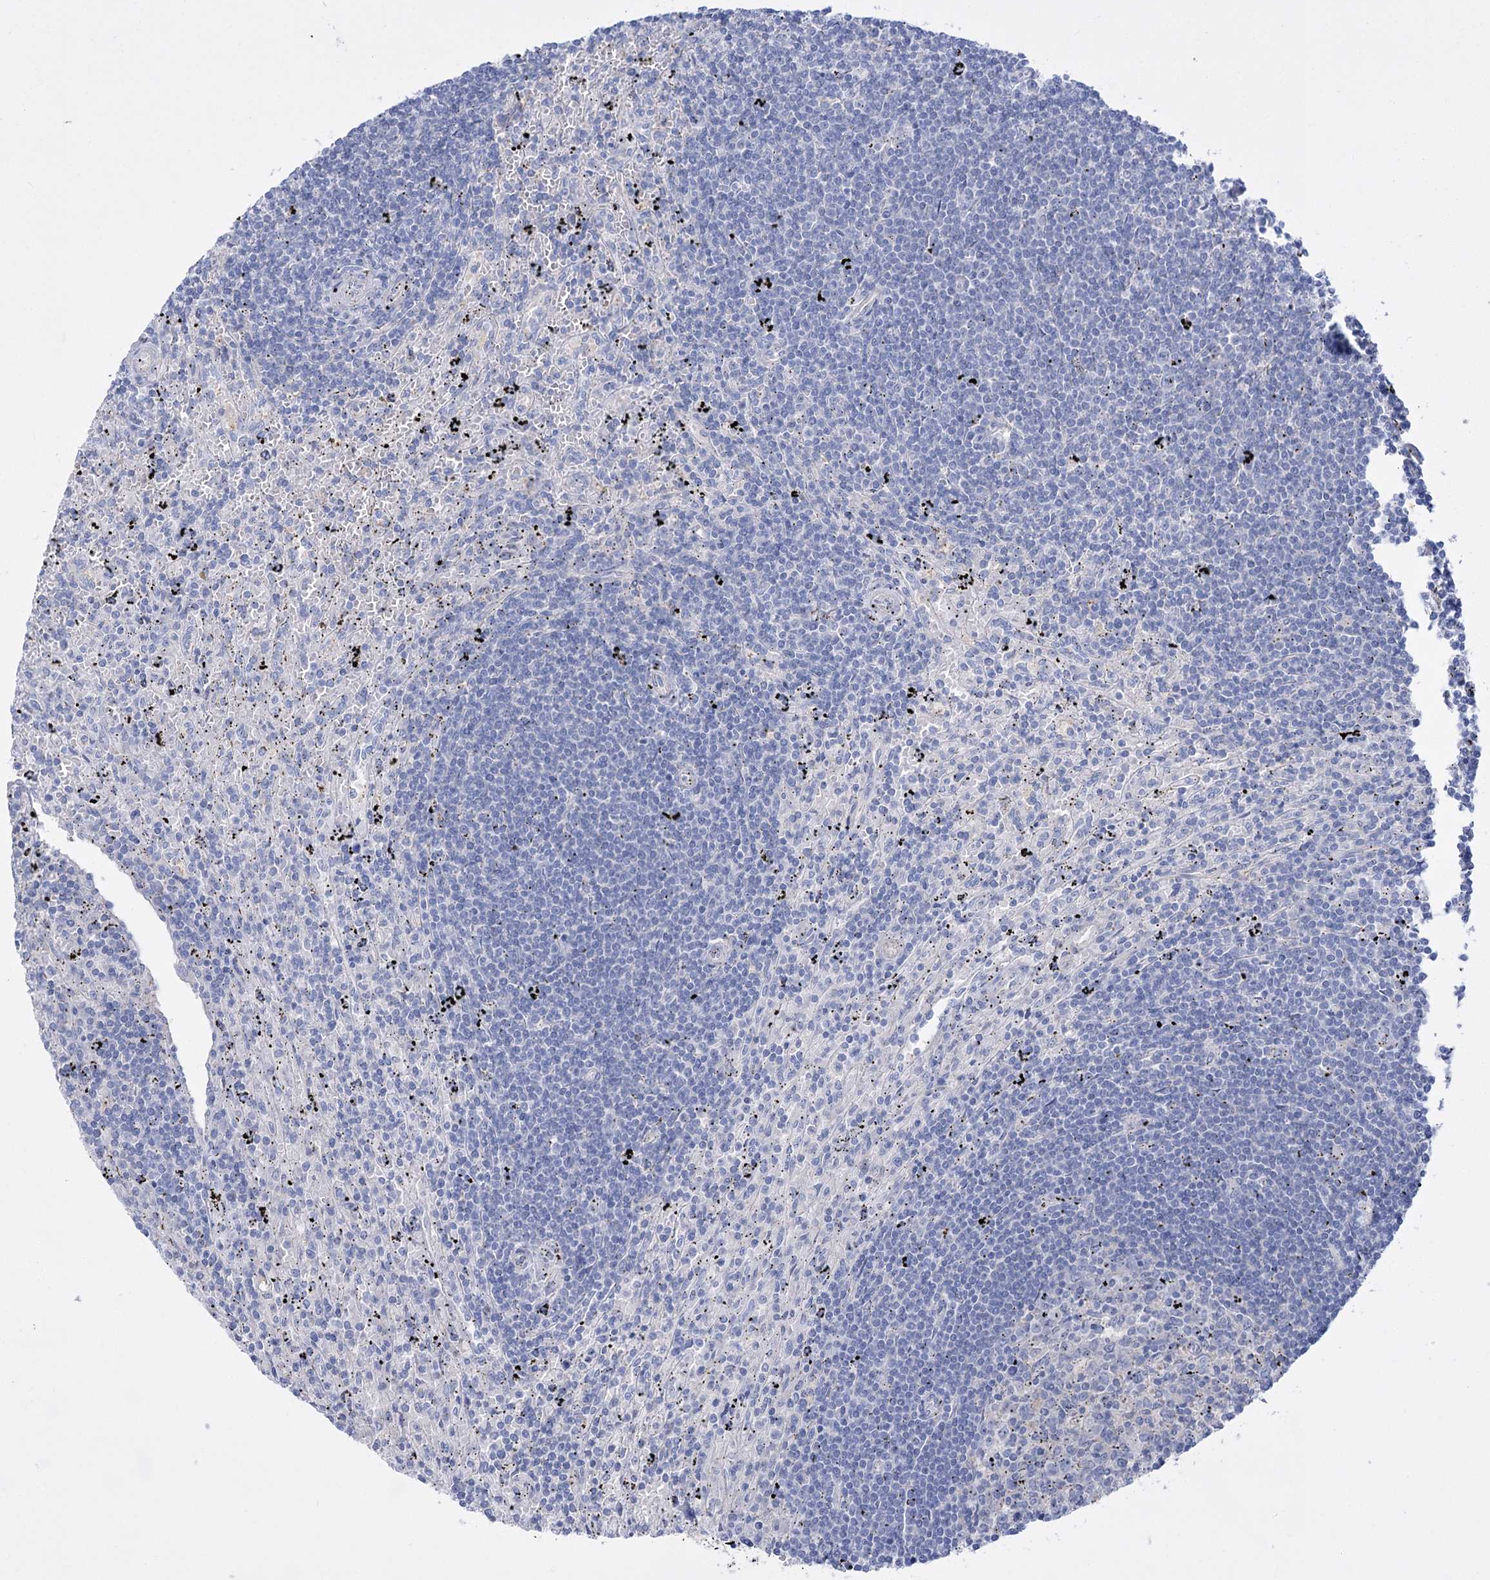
{"staining": {"intensity": "negative", "quantity": "none", "location": "none"}, "tissue": "lymphoma", "cell_type": "Tumor cells", "image_type": "cancer", "snomed": [{"axis": "morphology", "description": "Malignant lymphoma, non-Hodgkin's type, Low grade"}, {"axis": "topography", "description": "Spleen"}], "caption": "A photomicrograph of human malignant lymphoma, non-Hodgkin's type (low-grade) is negative for staining in tumor cells.", "gene": "LRRC34", "patient": {"sex": "male", "age": 76}}